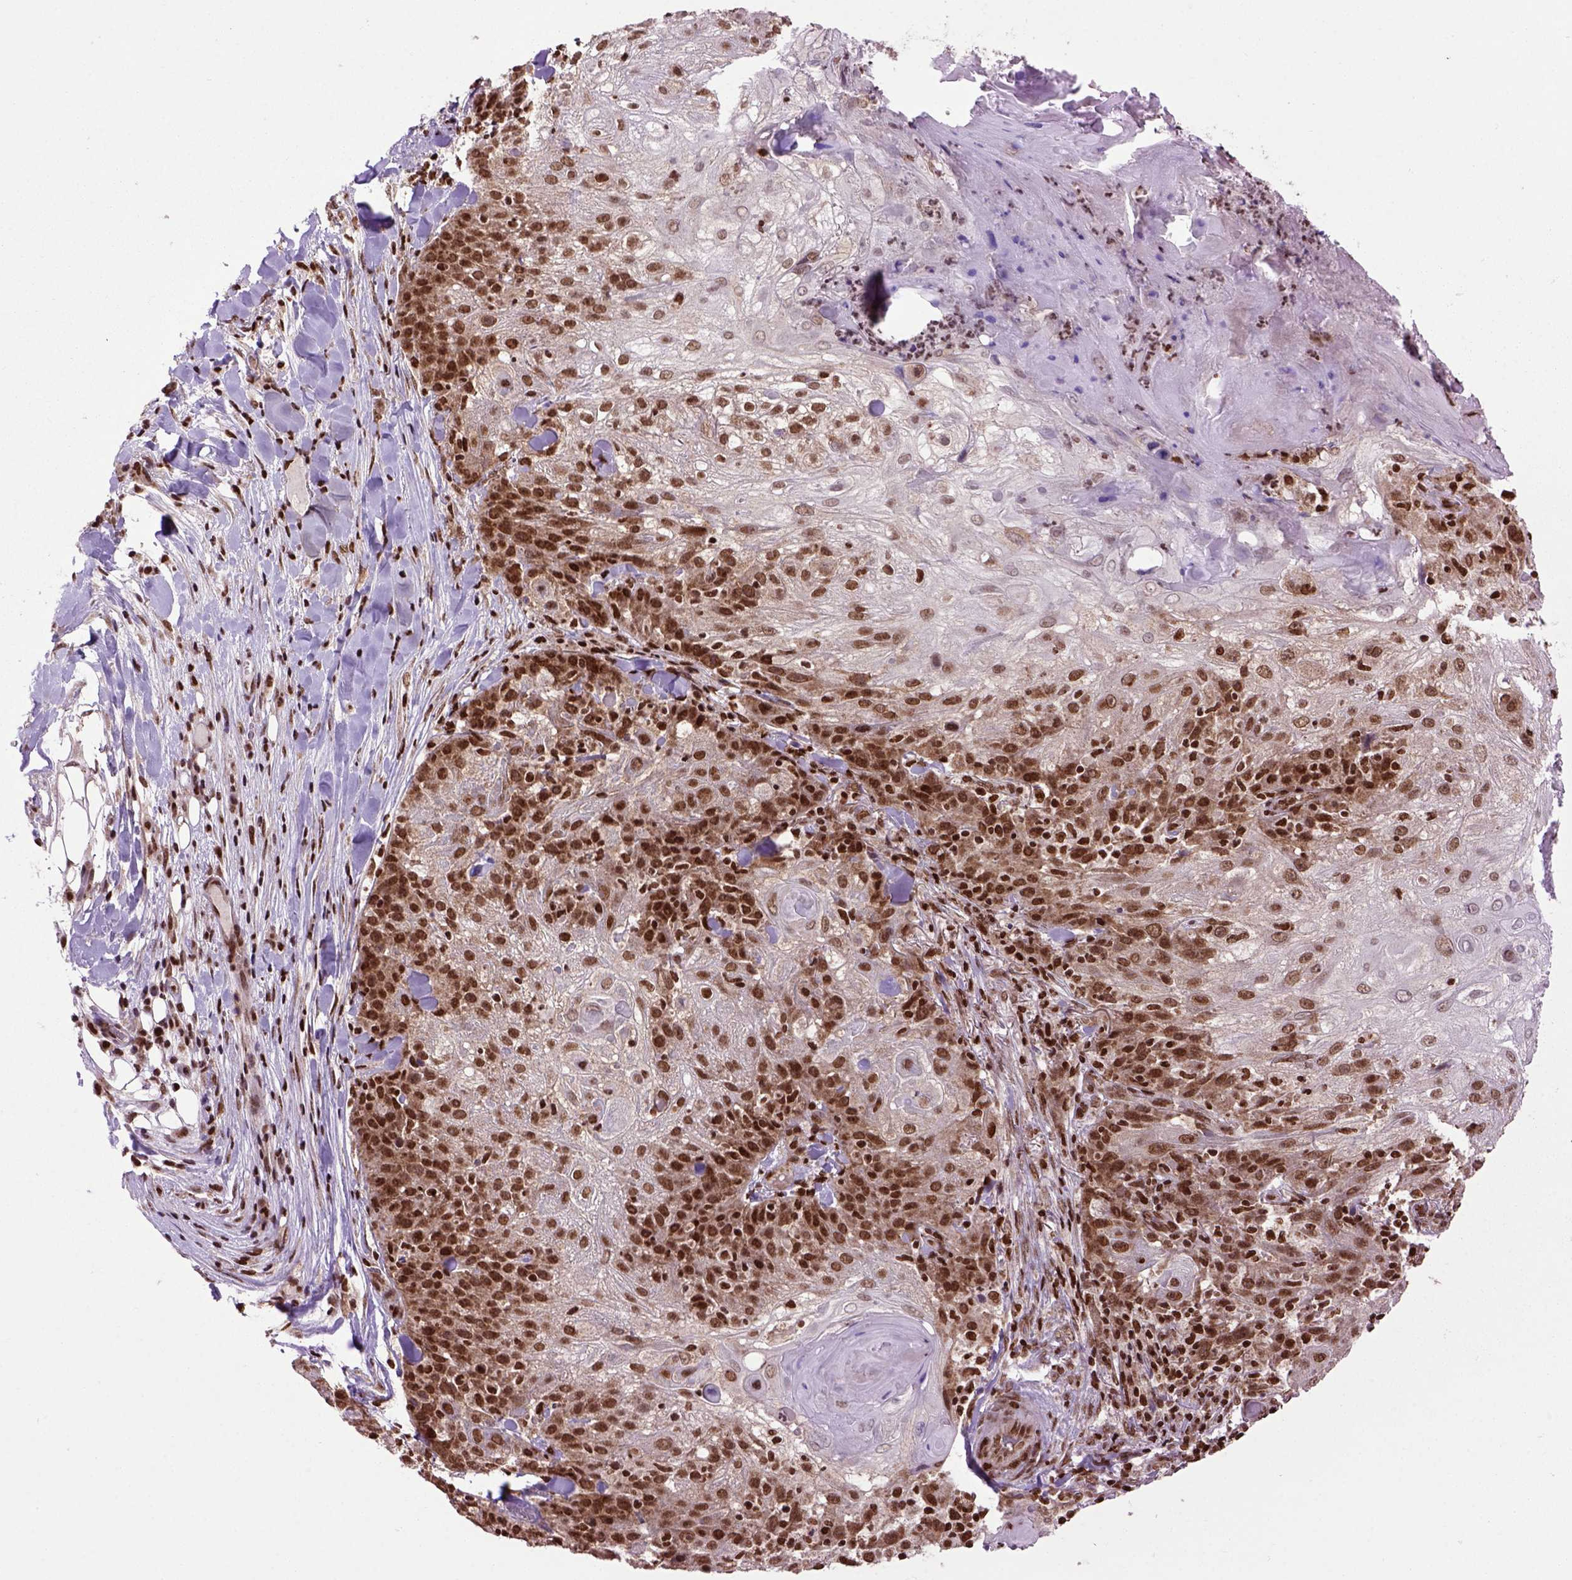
{"staining": {"intensity": "strong", "quantity": ">75%", "location": "nuclear"}, "tissue": "skin cancer", "cell_type": "Tumor cells", "image_type": "cancer", "snomed": [{"axis": "morphology", "description": "Normal tissue, NOS"}, {"axis": "morphology", "description": "Squamous cell carcinoma, NOS"}, {"axis": "topography", "description": "Skin"}], "caption": "Tumor cells exhibit strong nuclear positivity in about >75% of cells in skin cancer.", "gene": "CELF1", "patient": {"sex": "female", "age": 83}}